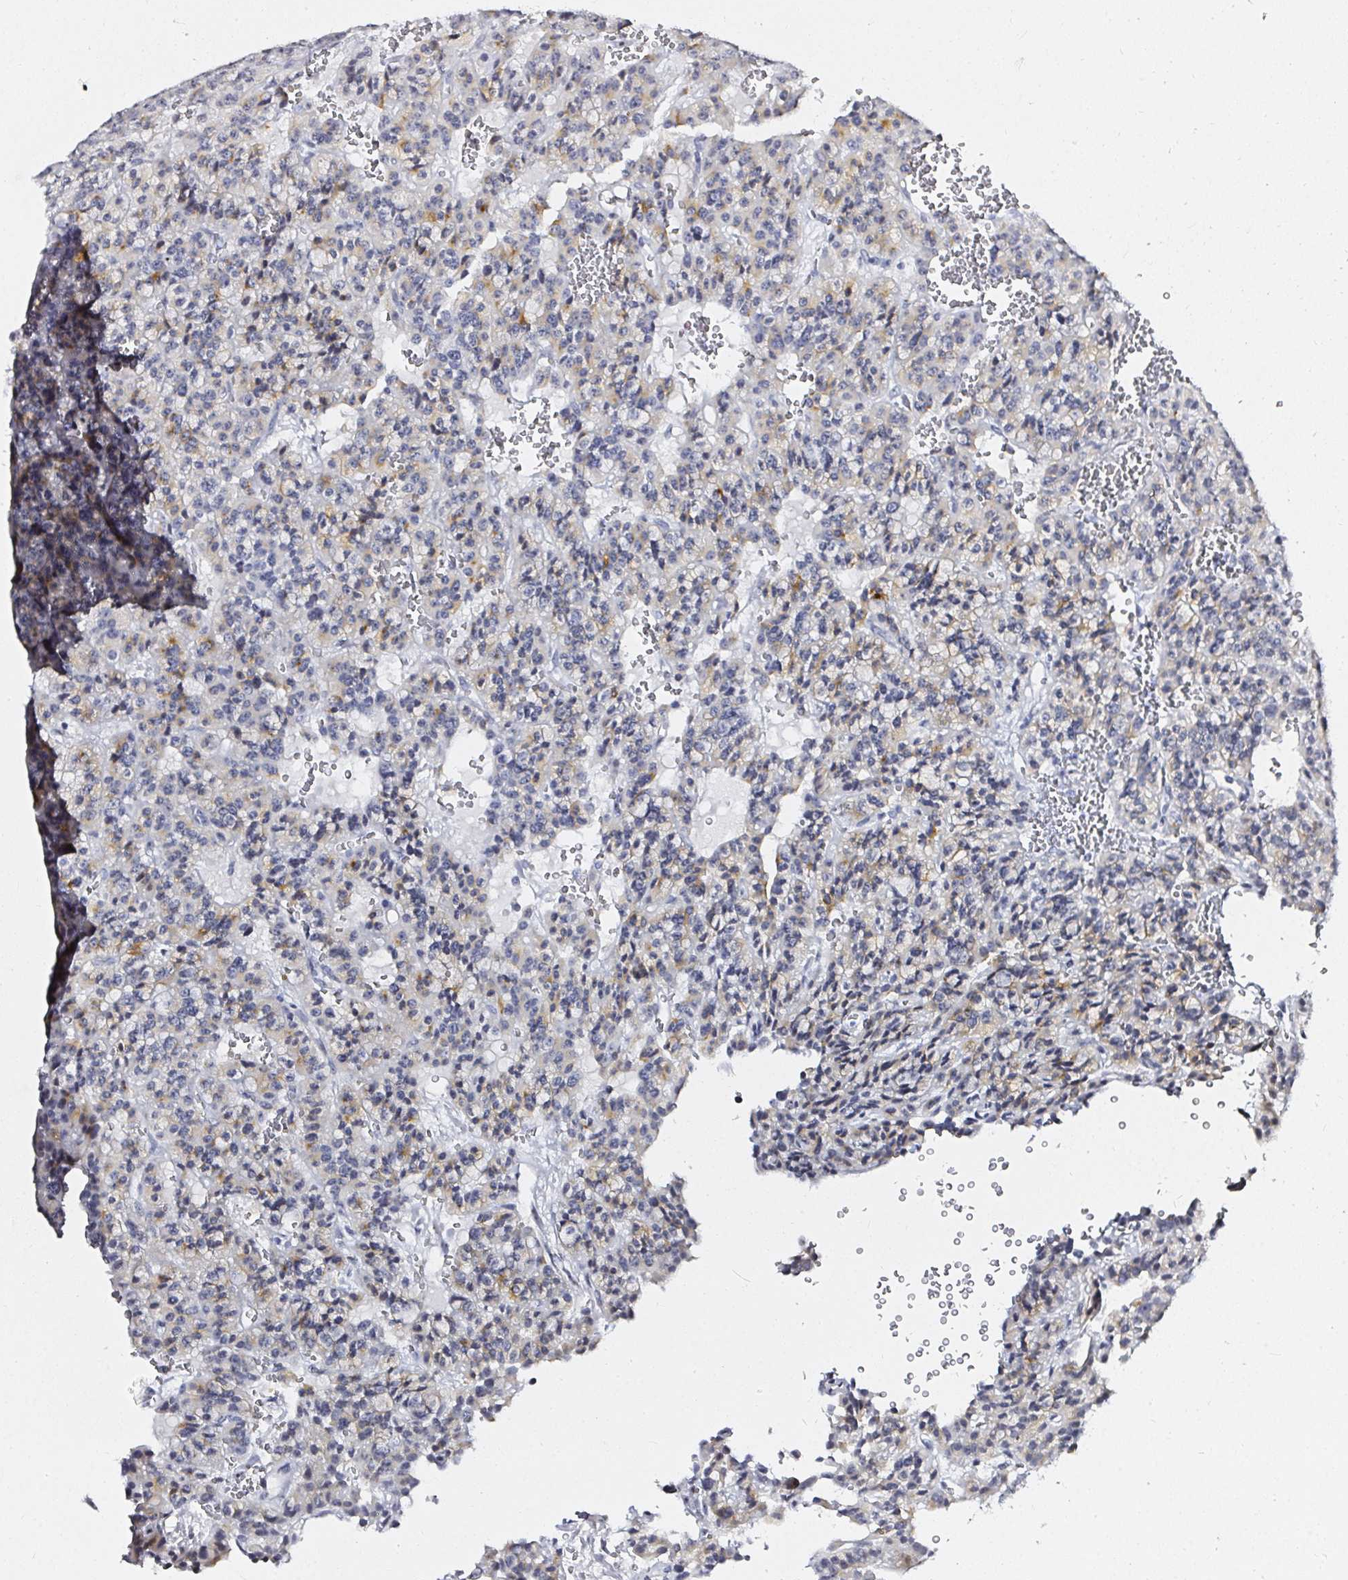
{"staining": {"intensity": "weak", "quantity": "25%-75%", "location": "cytoplasmic/membranous"}, "tissue": "carcinoid", "cell_type": "Tumor cells", "image_type": "cancer", "snomed": [{"axis": "morphology", "description": "Carcinoid, malignant, NOS"}, {"axis": "topography", "description": "Lung"}], "caption": "IHC (DAB (3,3'-diaminobenzidine)) staining of human carcinoid displays weak cytoplasmic/membranous protein expression in about 25%-75% of tumor cells. Using DAB (3,3'-diaminobenzidine) (brown) and hematoxylin (blue) stains, captured at high magnification using brightfield microscopy.", "gene": "ACAN", "patient": {"sex": "female", "age": 71}}